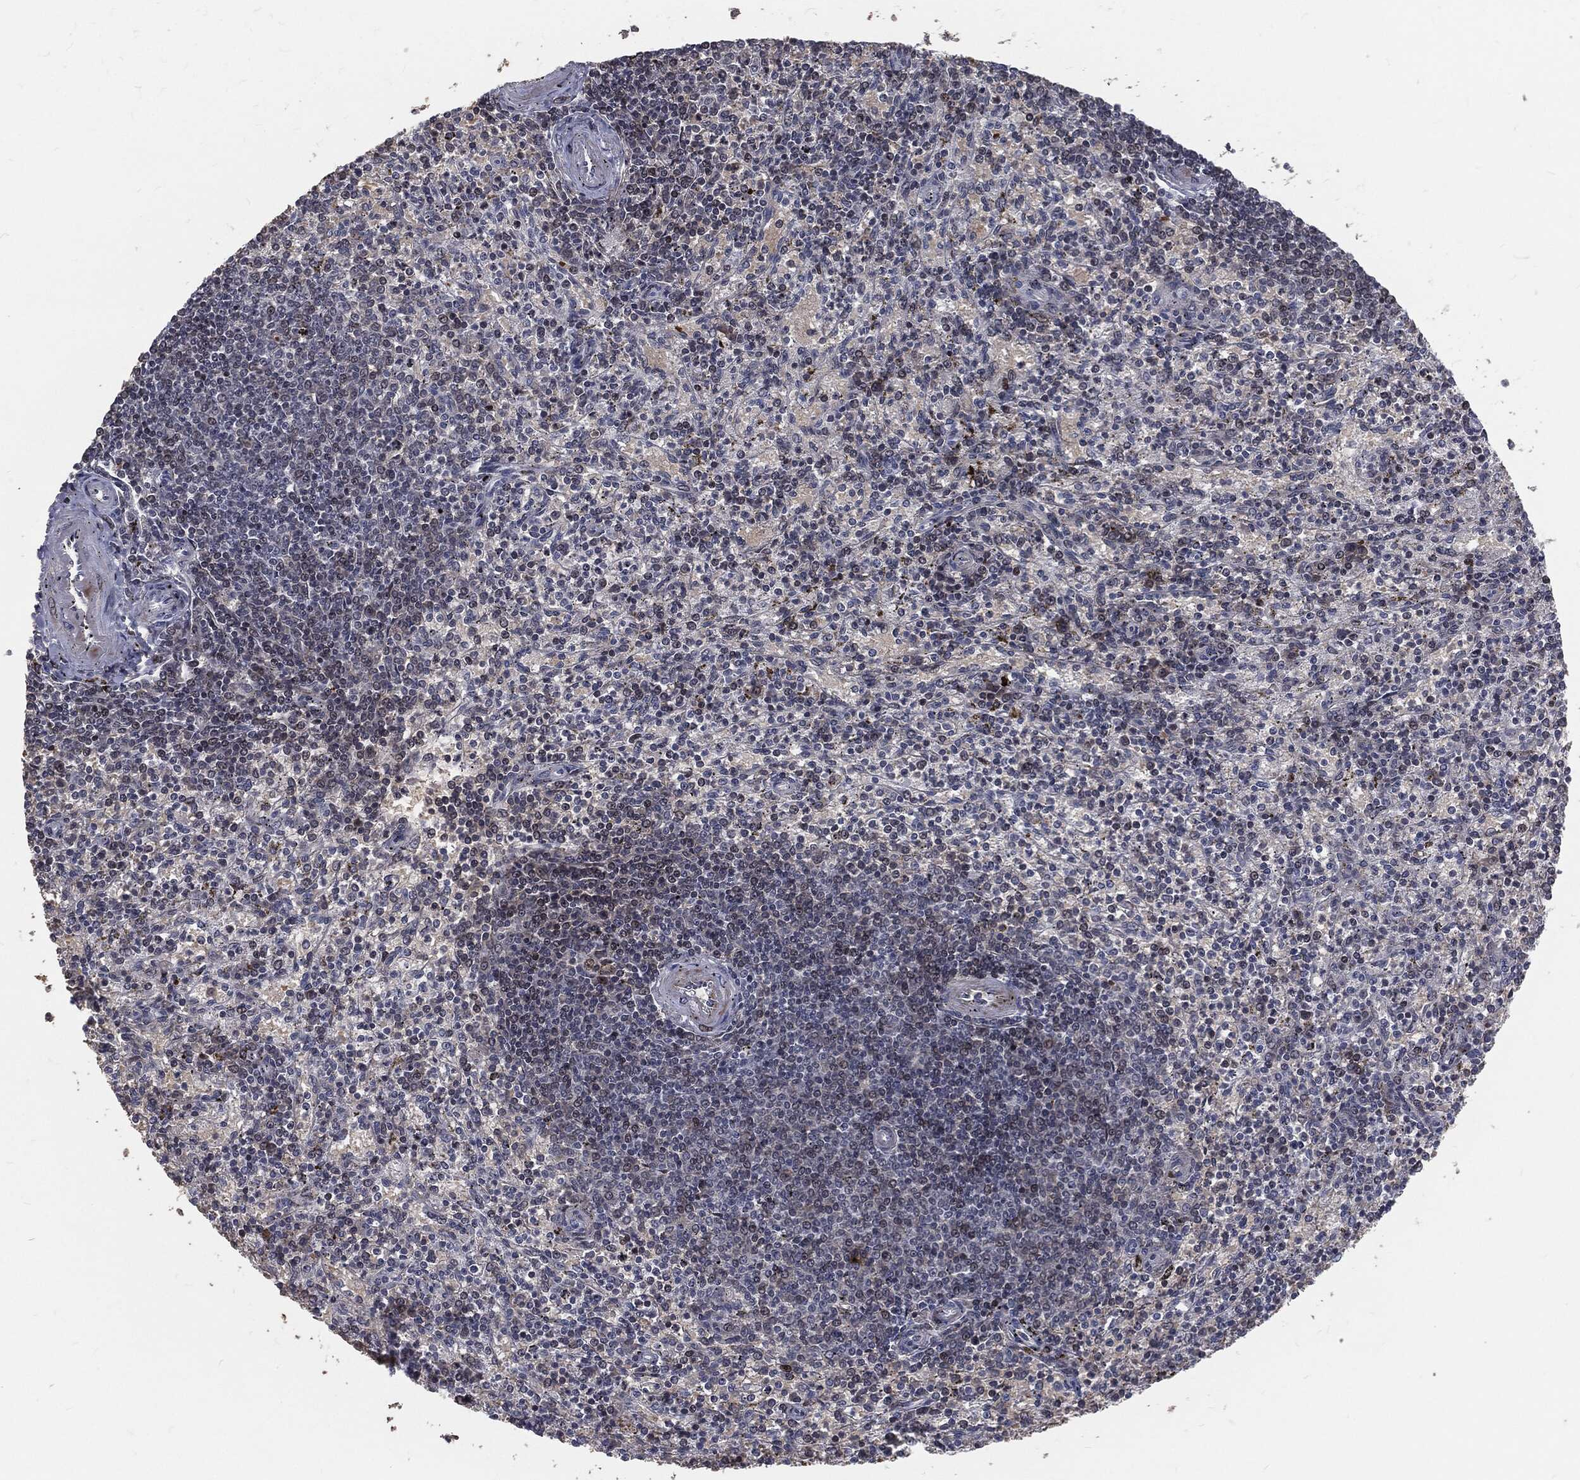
{"staining": {"intensity": "negative", "quantity": "none", "location": "none"}, "tissue": "spleen", "cell_type": "Cells in red pulp", "image_type": "normal", "snomed": [{"axis": "morphology", "description": "Normal tissue, NOS"}, {"axis": "topography", "description": "Spleen"}], "caption": "Immunohistochemical staining of benign spleen exhibits no significant expression in cells in red pulp.", "gene": "ANXA1", "patient": {"sex": "female", "age": 37}}